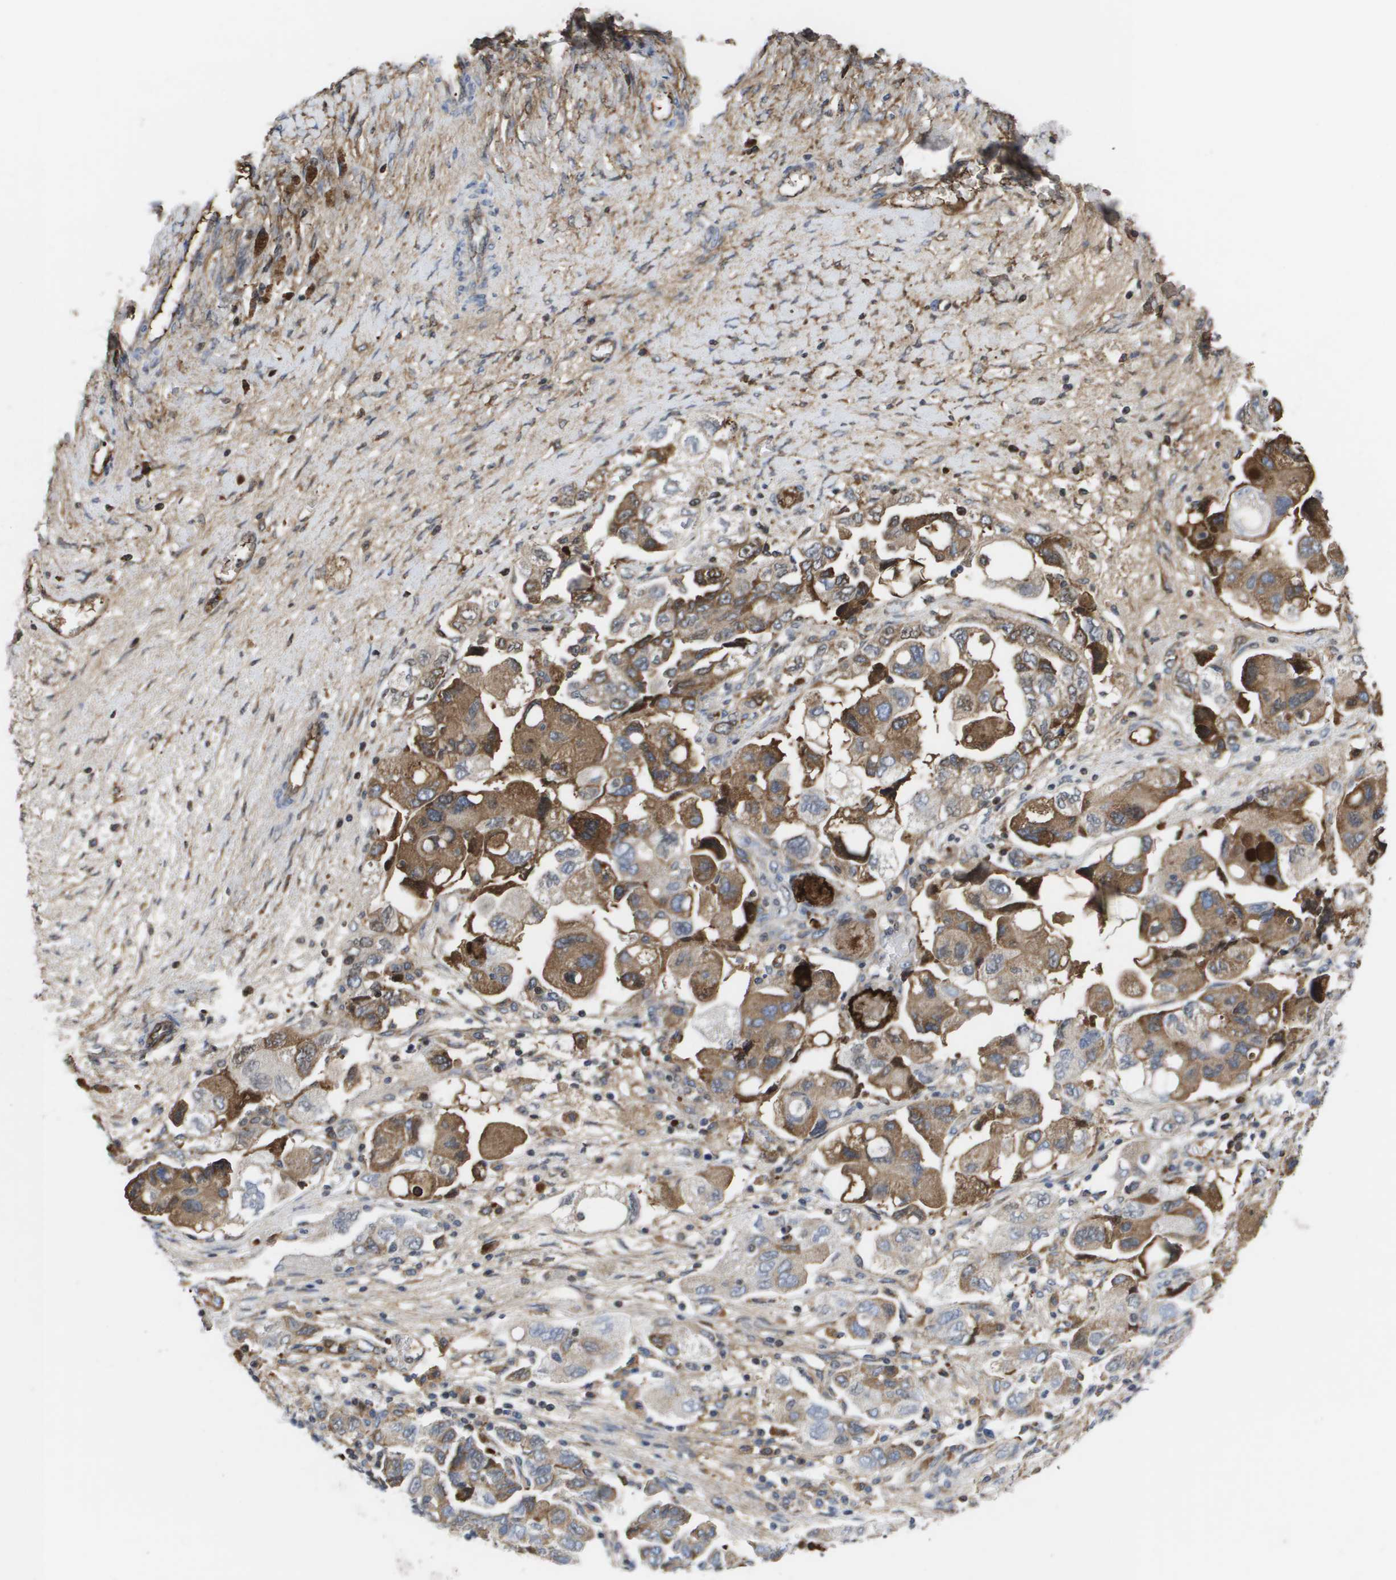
{"staining": {"intensity": "moderate", "quantity": ">75%", "location": "cytoplasmic/membranous"}, "tissue": "ovarian cancer", "cell_type": "Tumor cells", "image_type": "cancer", "snomed": [{"axis": "morphology", "description": "Carcinoma, NOS"}, {"axis": "morphology", "description": "Cystadenocarcinoma, serous, NOS"}, {"axis": "topography", "description": "Ovary"}], "caption": "This image demonstrates immunohistochemistry staining of human ovarian carcinoma, with medium moderate cytoplasmic/membranous expression in about >75% of tumor cells.", "gene": "SERPINC1", "patient": {"sex": "female", "age": 69}}